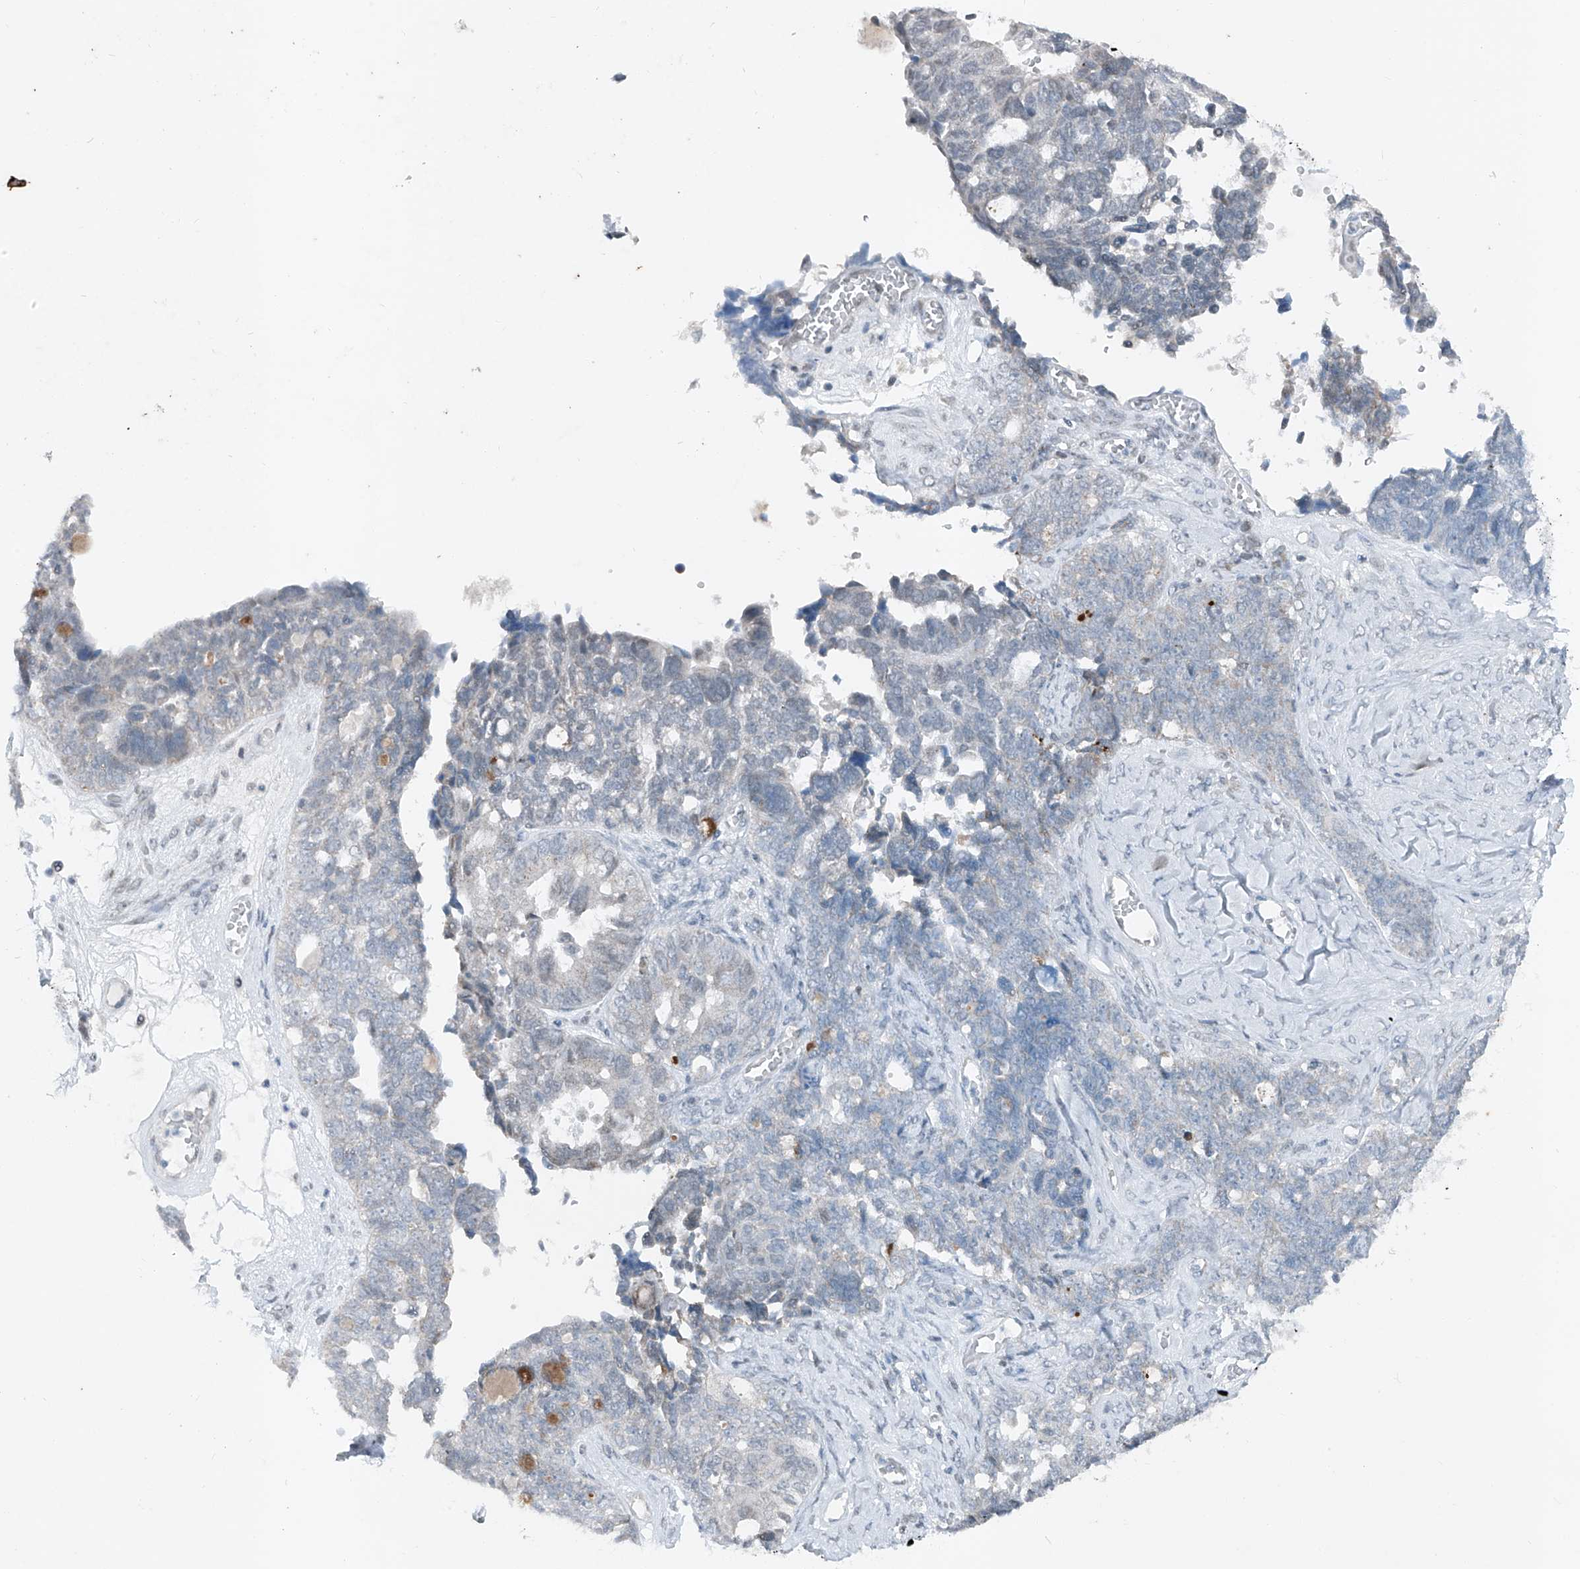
{"staining": {"intensity": "negative", "quantity": "none", "location": "none"}, "tissue": "ovarian cancer", "cell_type": "Tumor cells", "image_type": "cancer", "snomed": [{"axis": "morphology", "description": "Cystadenocarcinoma, serous, NOS"}, {"axis": "topography", "description": "Ovary"}], "caption": "An image of human serous cystadenocarcinoma (ovarian) is negative for staining in tumor cells.", "gene": "DYRK1B", "patient": {"sex": "female", "age": 79}}